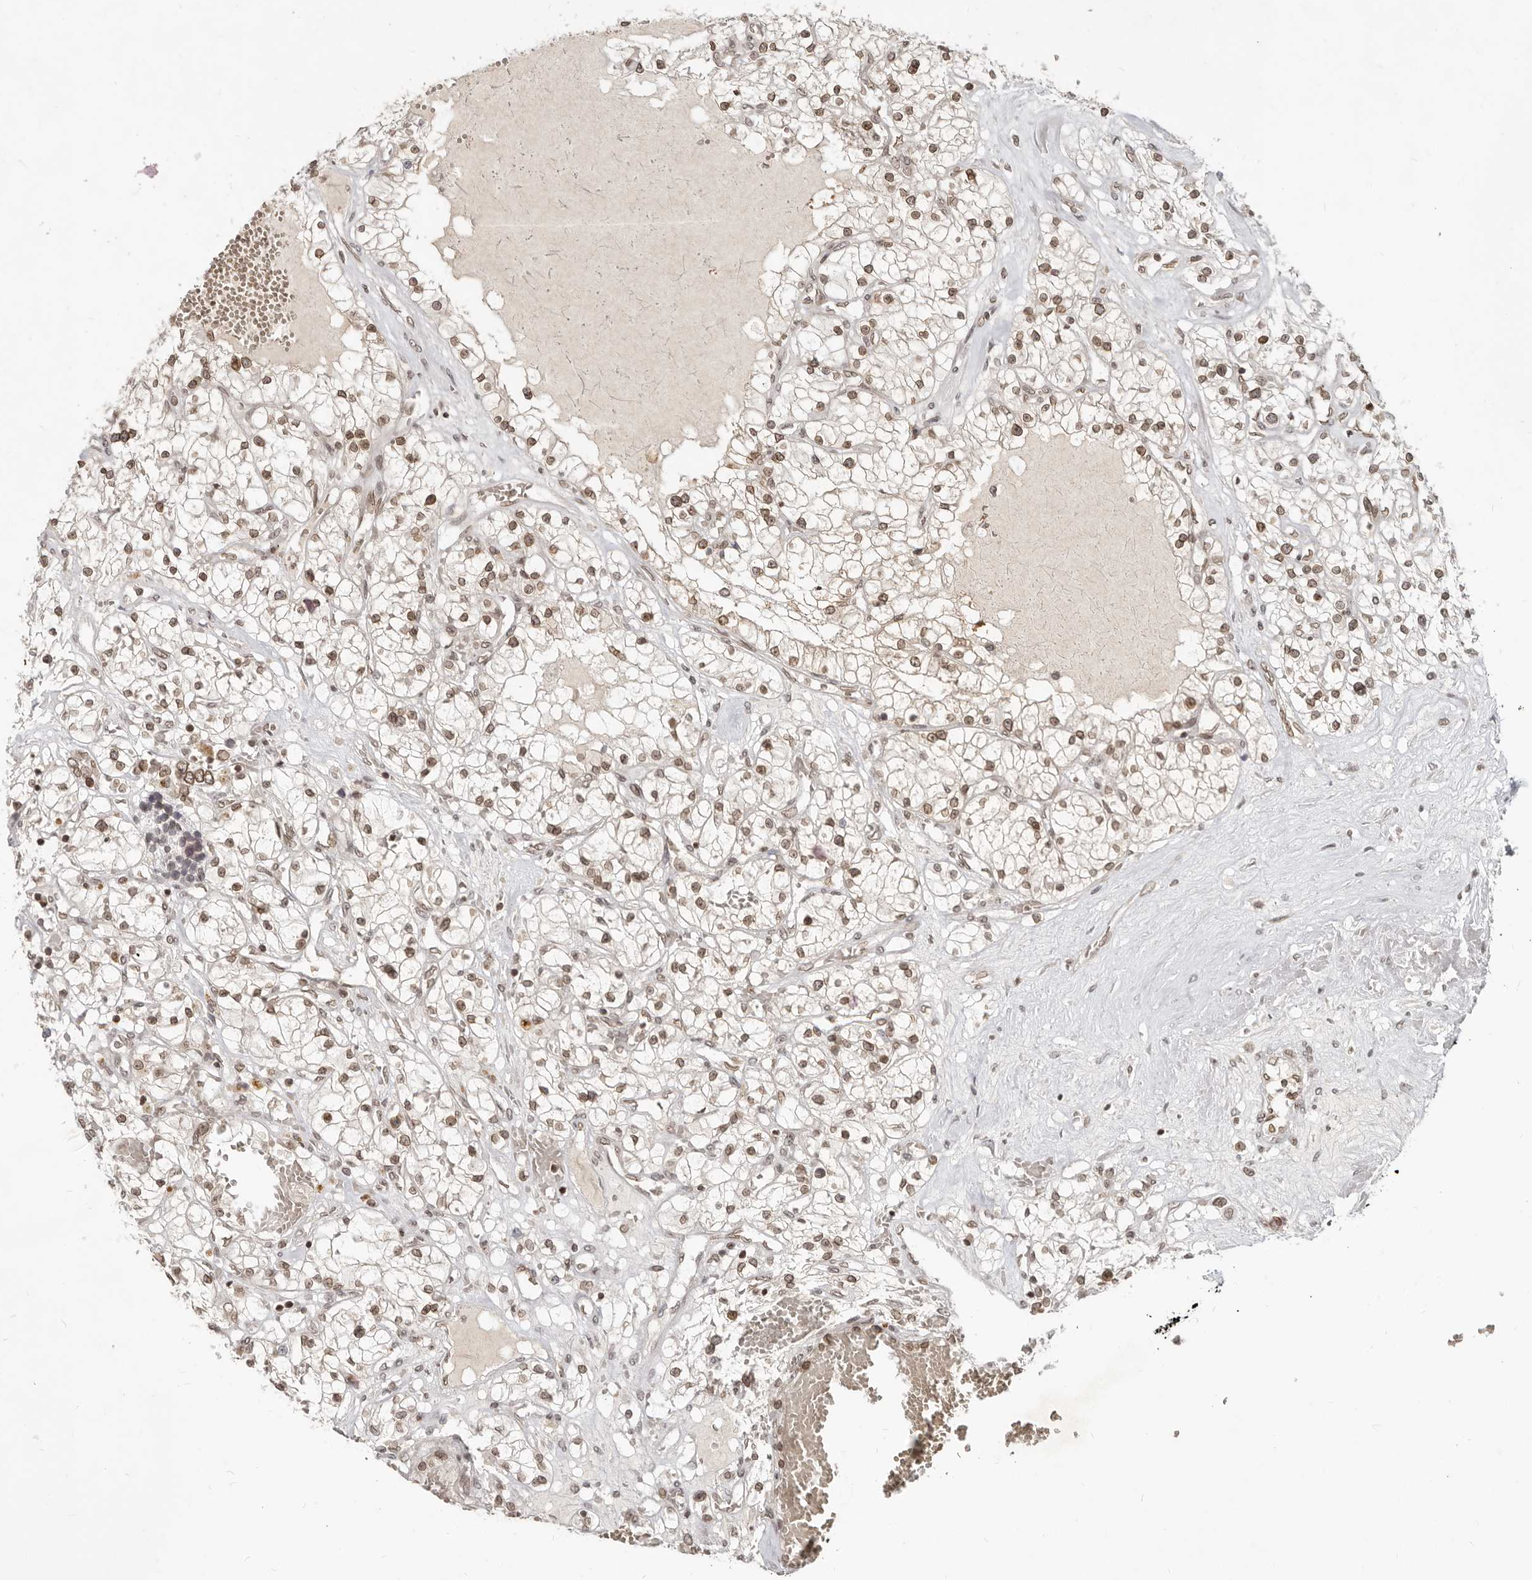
{"staining": {"intensity": "moderate", "quantity": ">75%", "location": "nuclear"}, "tissue": "renal cancer", "cell_type": "Tumor cells", "image_type": "cancer", "snomed": [{"axis": "morphology", "description": "Normal tissue, NOS"}, {"axis": "morphology", "description": "Adenocarcinoma, NOS"}, {"axis": "topography", "description": "Kidney"}], "caption": "Moderate nuclear protein staining is present in approximately >75% of tumor cells in renal cancer (adenocarcinoma). (DAB (3,3'-diaminobenzidine) IHC with brightfield microscopy, high magnification).", "gene": "NUP153", "patient": {"sex": "male", "age": 68}}